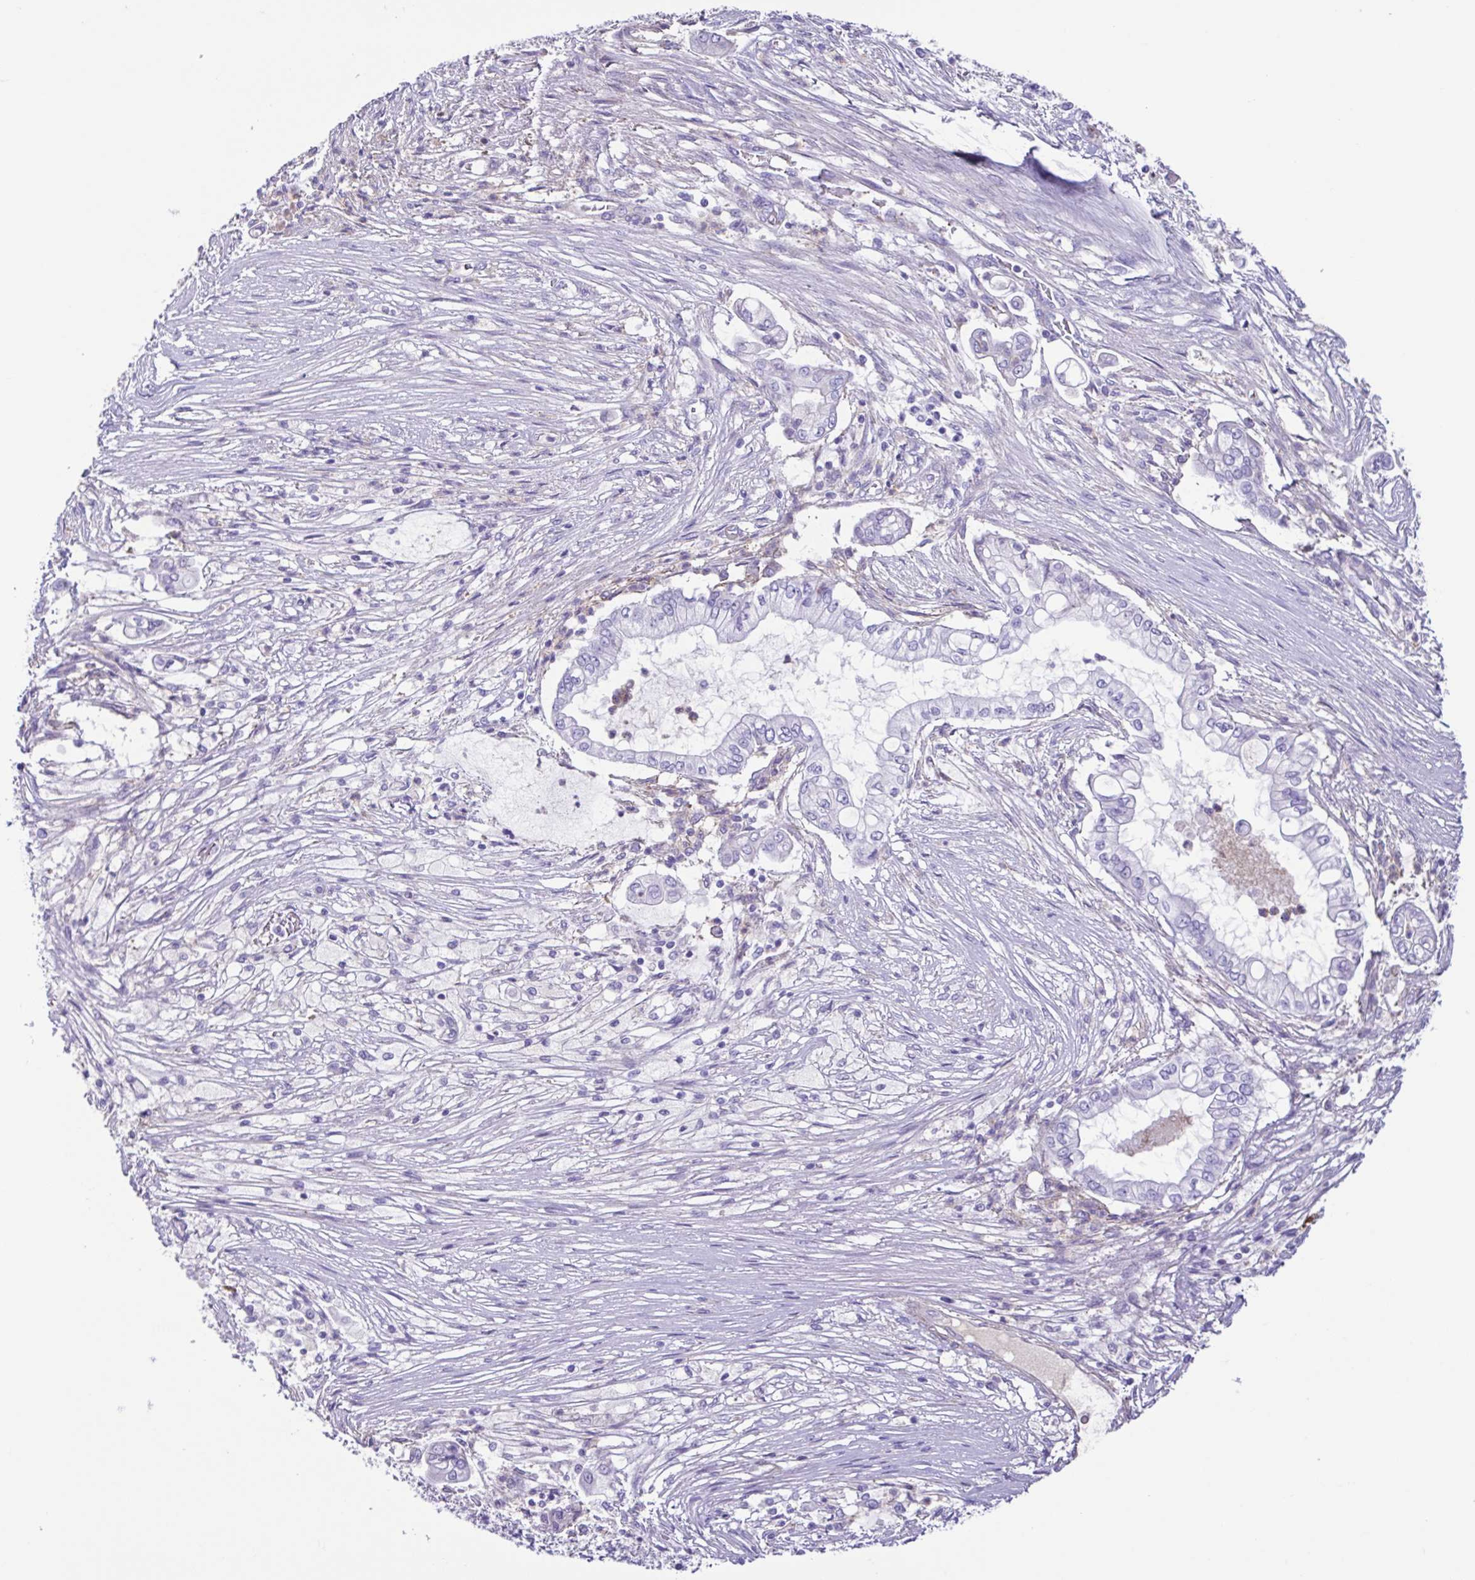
{"staining": {"intensity": "negative", "quantity": "none", "location": "none"}, "tissue": "pancreatic cancer", "cell_type": "Tumor cells", "image_type": "cancer", "snomed": [{"axis": "morphology", "description": "Adenocarcinoma, NOS"}, {"axis": "topography", "description": "Pancreas"}], "caption": "Pancreatic adenocarcinoma was stained to show a protein in brown. There is no significant expression in tumor cells. (Brightfield microscopy of DAB (3,3'-diaminobenzidine) immunohistochemistry (IHC) at high magnification).", "gene": "CYP11B1", "patient": {"sex": "female", "age": 69}}